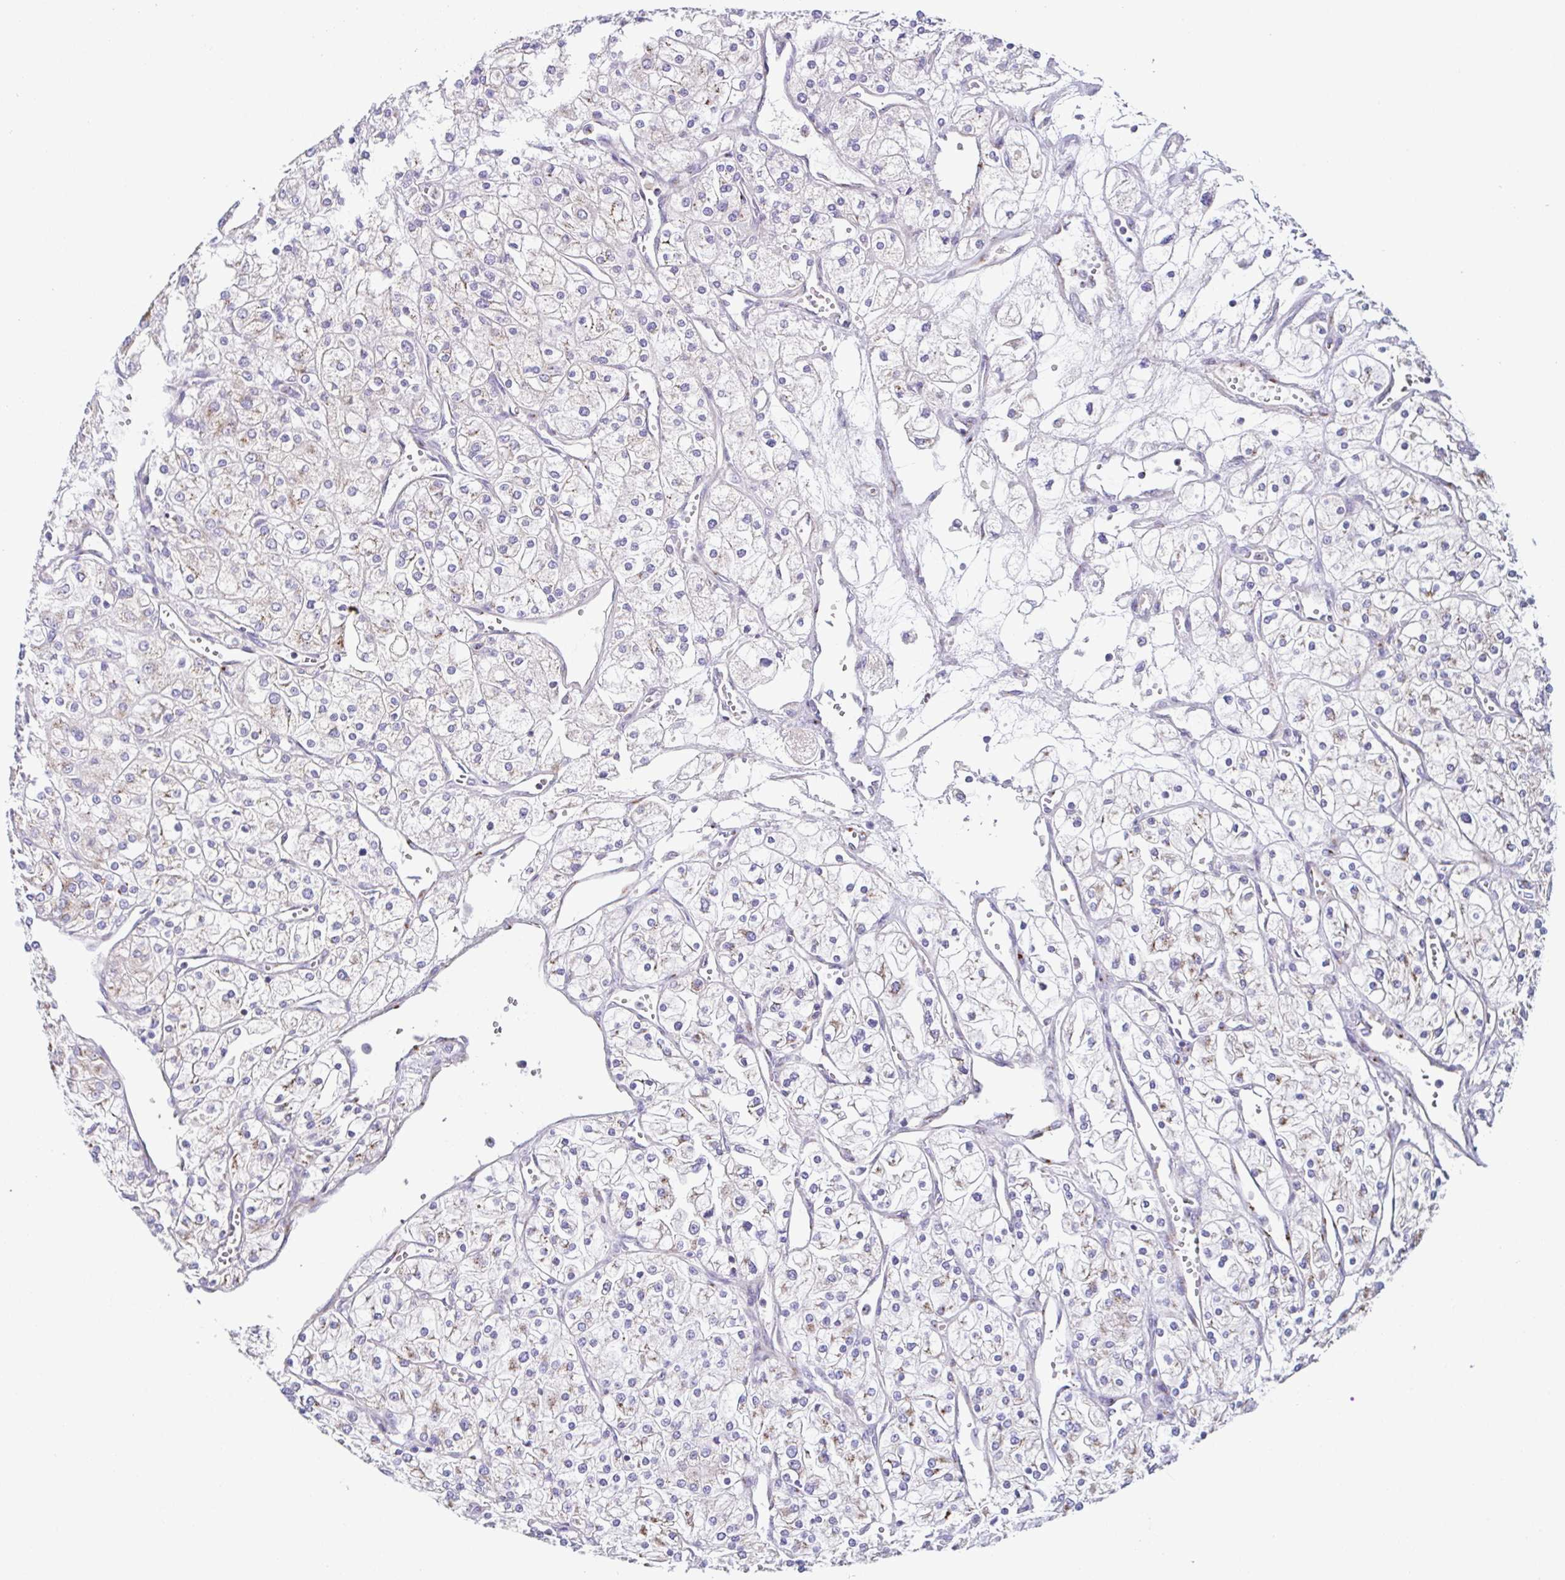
{"staining": {"intensity": "weak", "quantity": "<25%", "location": "cytoplasmic/membranous"}, "tissue": "renal cancer", "cell_type": "Tumor cells", "image_type": "cancer", "snomed": [{"axis": "morphology", "description": "Adenocarcinoma, NOS"}, {"axis": "topography", "description": "Kidney"}], "caption": "This is a photomicrograph of immunohistochemistry staining of adenocarcinoma (renal), which shows no positivity in tumor cells.", "gene": "COL17A1", "patient": {"sex": "male", "age": 80}}